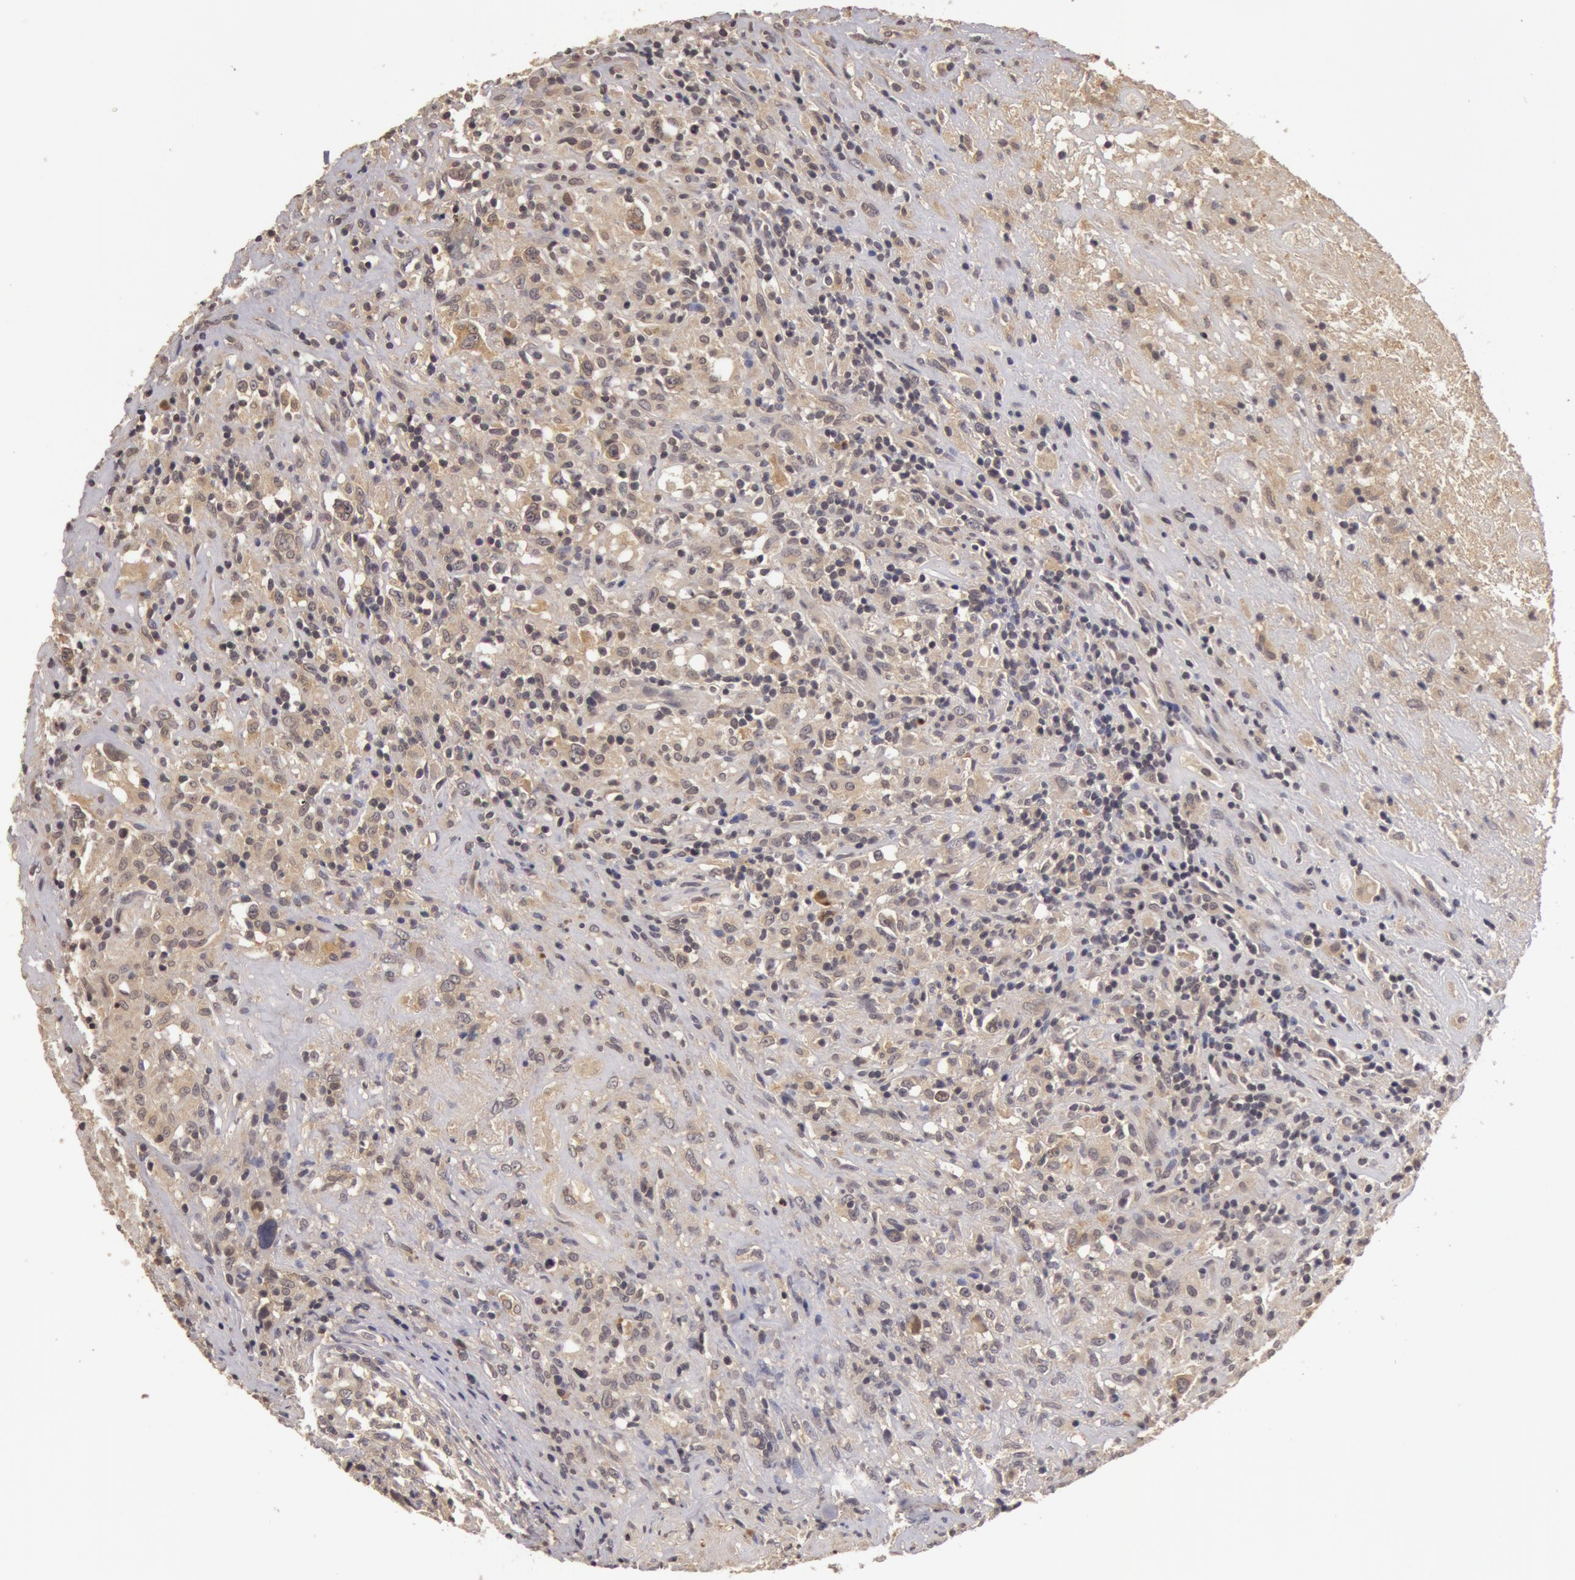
{"staining": {"intensity": "weak", "quantity": "25%-75%", "location": "cytoplasmic/membranous"}, "tissue": "lymphoma", "cell_type": "Tumor cells", "image_type": "cancer", "snomed": [{"axis": "morphology", "description": "Hodgkin's disease, NOS"}, {"axis": "topography", "description": "Lymph node"}], "caption": "IHC histopathology image of human lymphoma stained for a protein (brown), which exhibits low levels of weak cytoplasmic/membranous positivity in about 25%-75% of tumor cells.", "gene": "BCHE", "patient": {"sex": "male", "age": 46}}